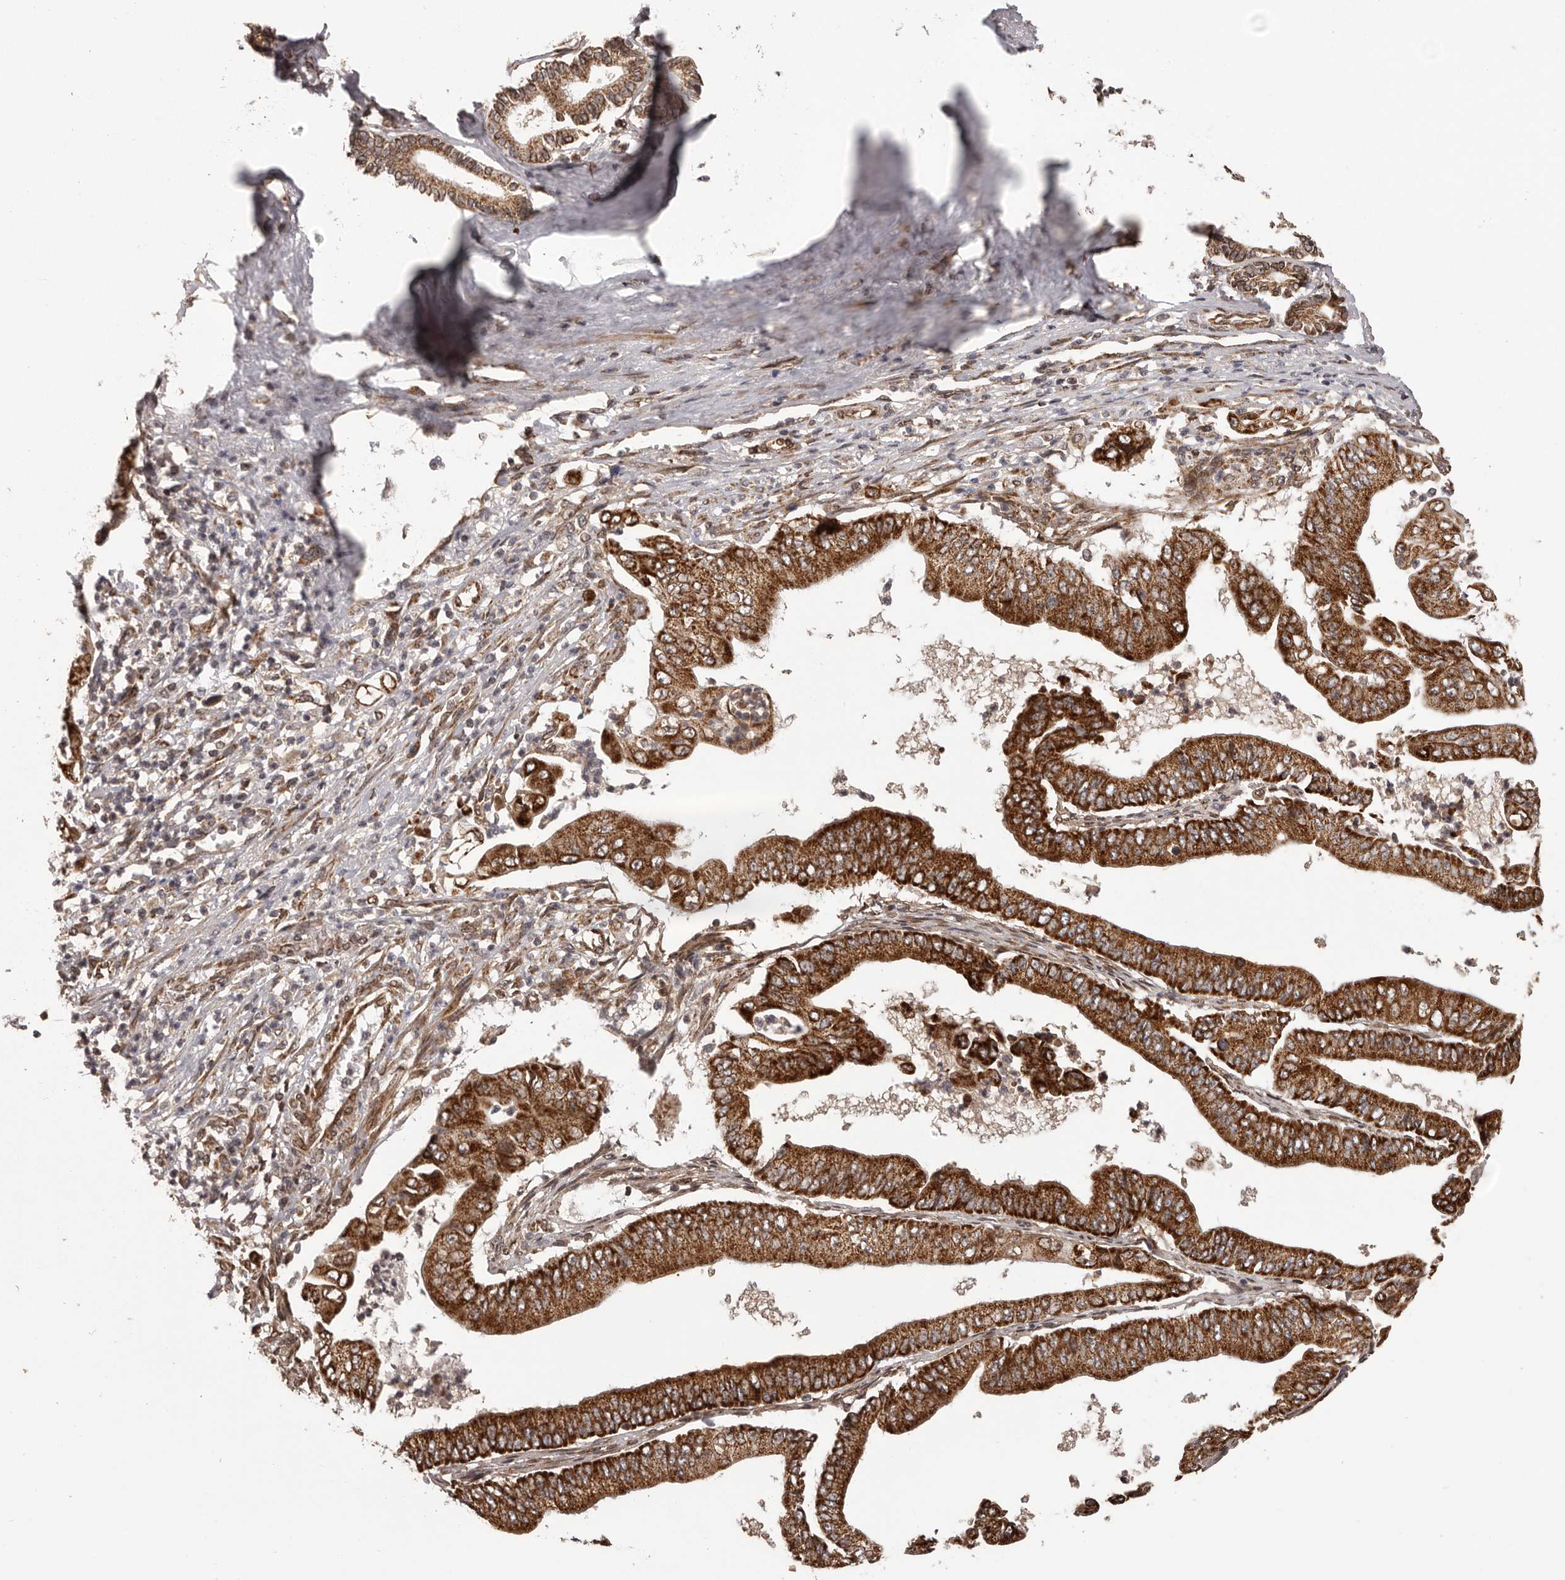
{"staining": {"intensity": "strong", "quantity": ">75%", "location": "cytoplasmic/membranous"}, "tissue": "pancreatic cancer", "cell_type": "Tumor cells", "image_type": "cancer", "snomed": [{"axis": "morphology", "description": "Adenocarcinoma, NOS"}, {"axis": "topography", "description": "Pancreas"}], "caption": "This is a micrograph of immunohistochemistry (IHC) staining of pancreatic cancer (adenocarcinoma), which shows strong positivity in the cytoplasmic/membranous of tumor cells.", "gene": "CHRM2", "patient": {"sex": "female", "age": 77}}